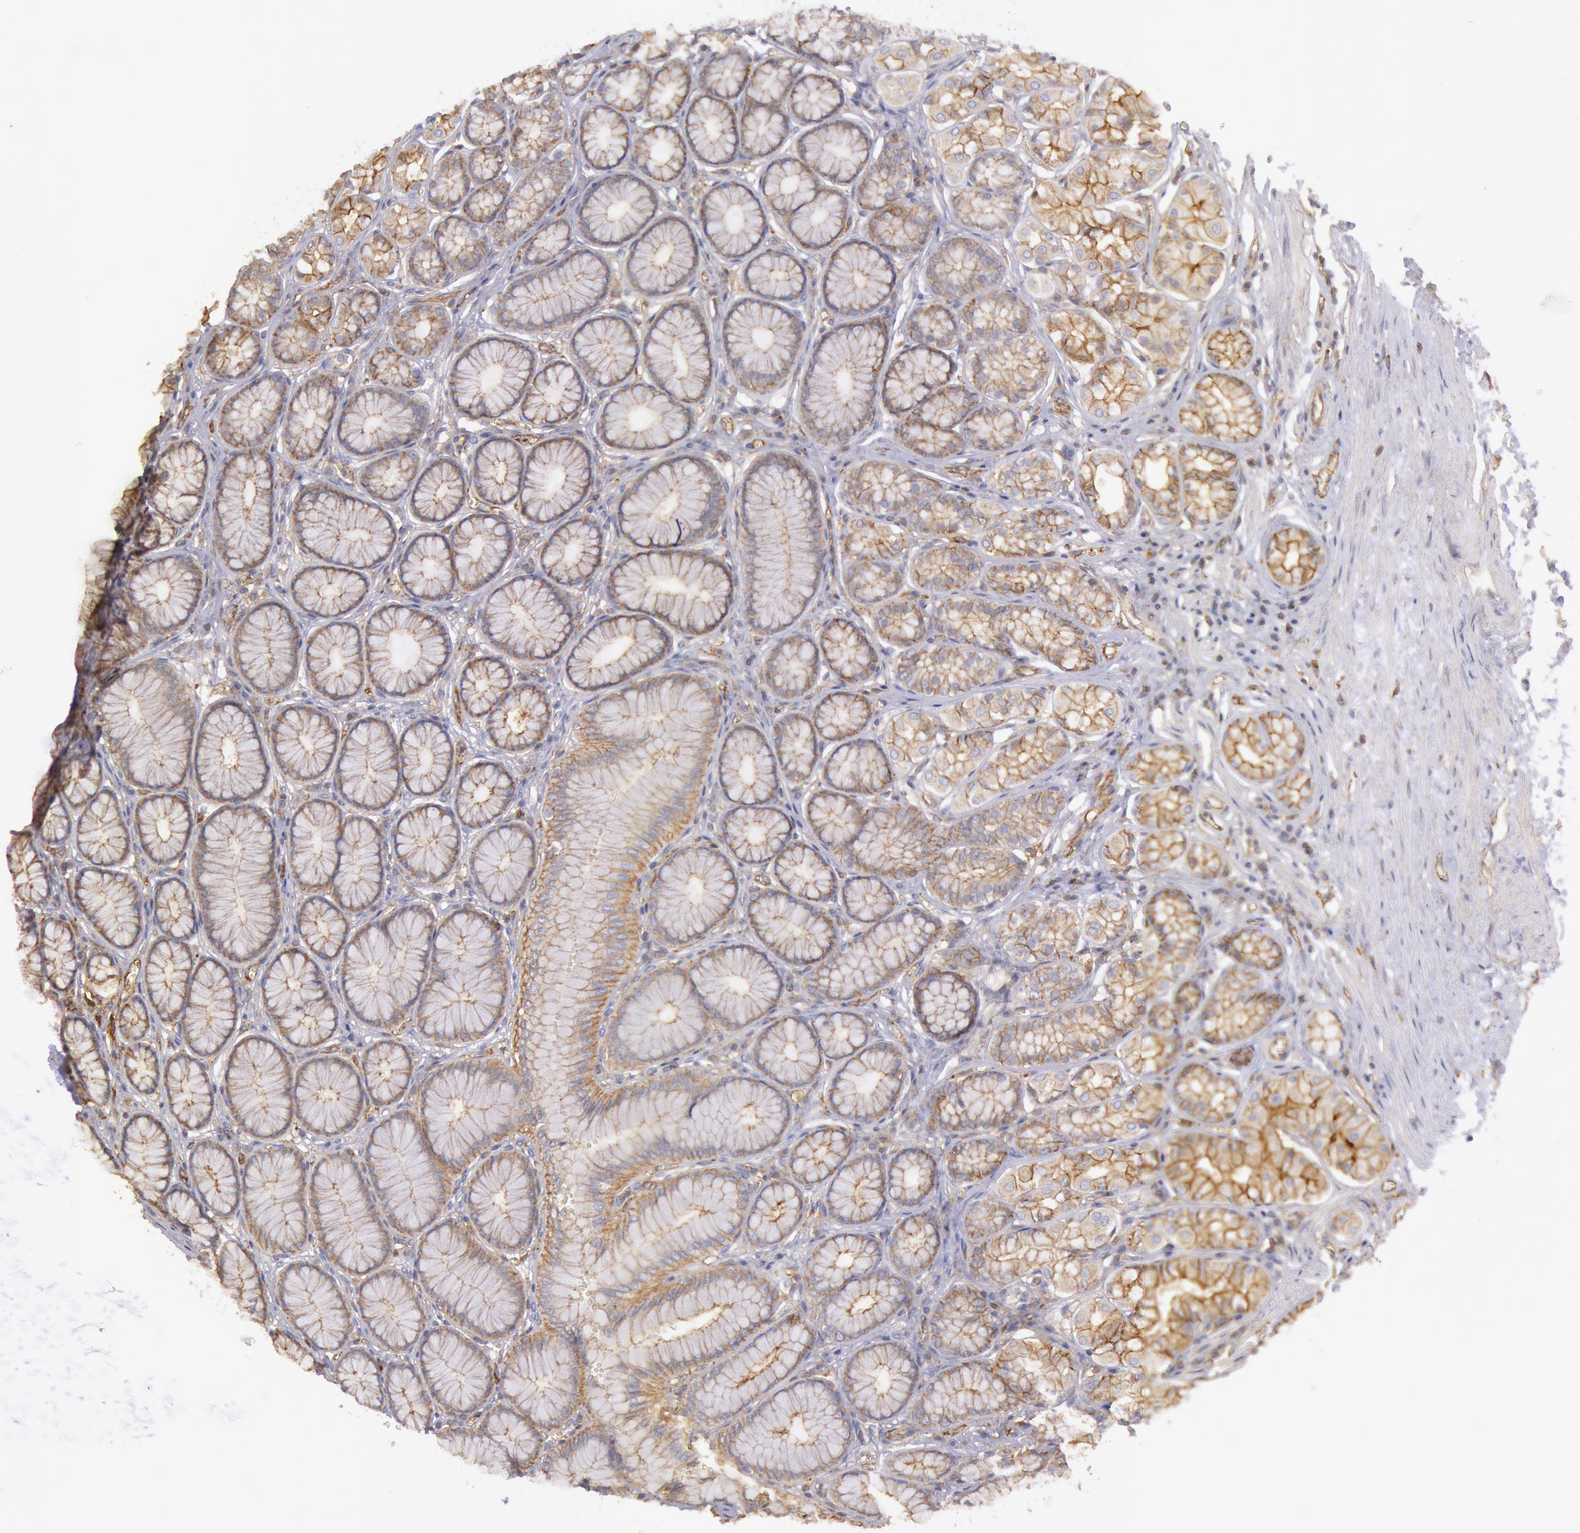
{"staining": {"intensity": "weak", "quantity": ">75%", "location": "cytoplasmic/membranous"}, "tissue": "stomach", "cell_type": "Glandular cells", "image_type": "normal", "snomed": [{"axis": "morphology", "description": "Normal tissue, NOS"}, {"axis": "topography", "description": "Stomach"}, {"axis": "topography", "description": "Stomach, lower"}], "caption": "Immunohistochemistry histopathology image of unremarkable human stomach stained for a protein (brown), which displays low levels of weak cytoplasmic/membranous expression in approximately >75% of glandular cells.", "gene": "SNAP23", "patient": {"sex": "male", "age": 76}}